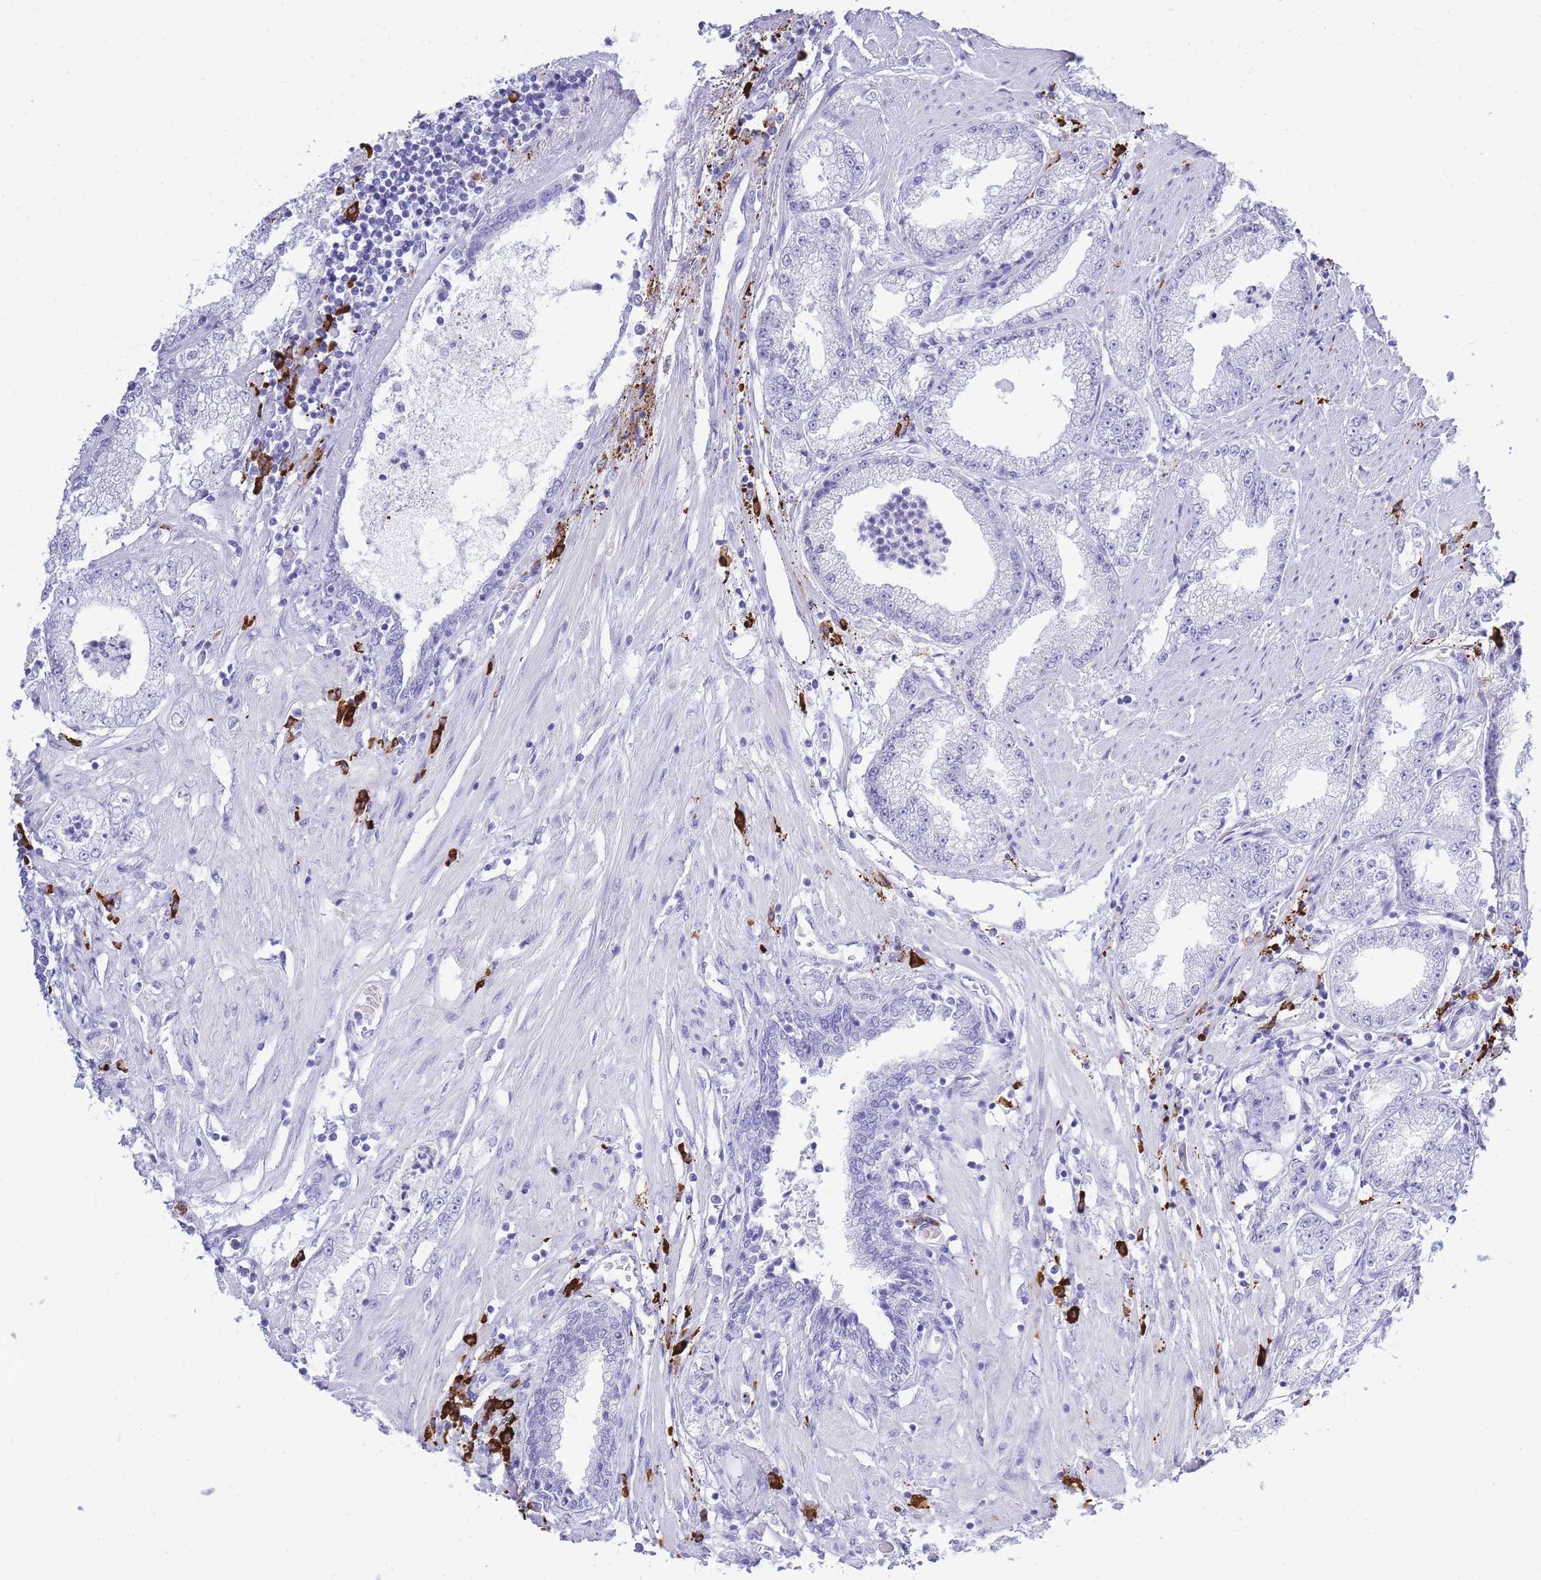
{"staining": {"intensity": "negative", "quantity": "none", "location": "none"}, "tissue": "prostate cancer", "cell_type": "Tumor cells", "image_type": "cancer", "snomed": [{"axis": "morphology", "description": "Adenocarcinoma, High grade"}, {"axis": "topography", "description": "Prostate"}], "caption": "Prostate high-grade adenocarcinoma stained for a protein using immunohistochemistry shows no positivity tumor cells.", "gene": "ZFP62", "patient": {"sex": "male", "age": 69}}